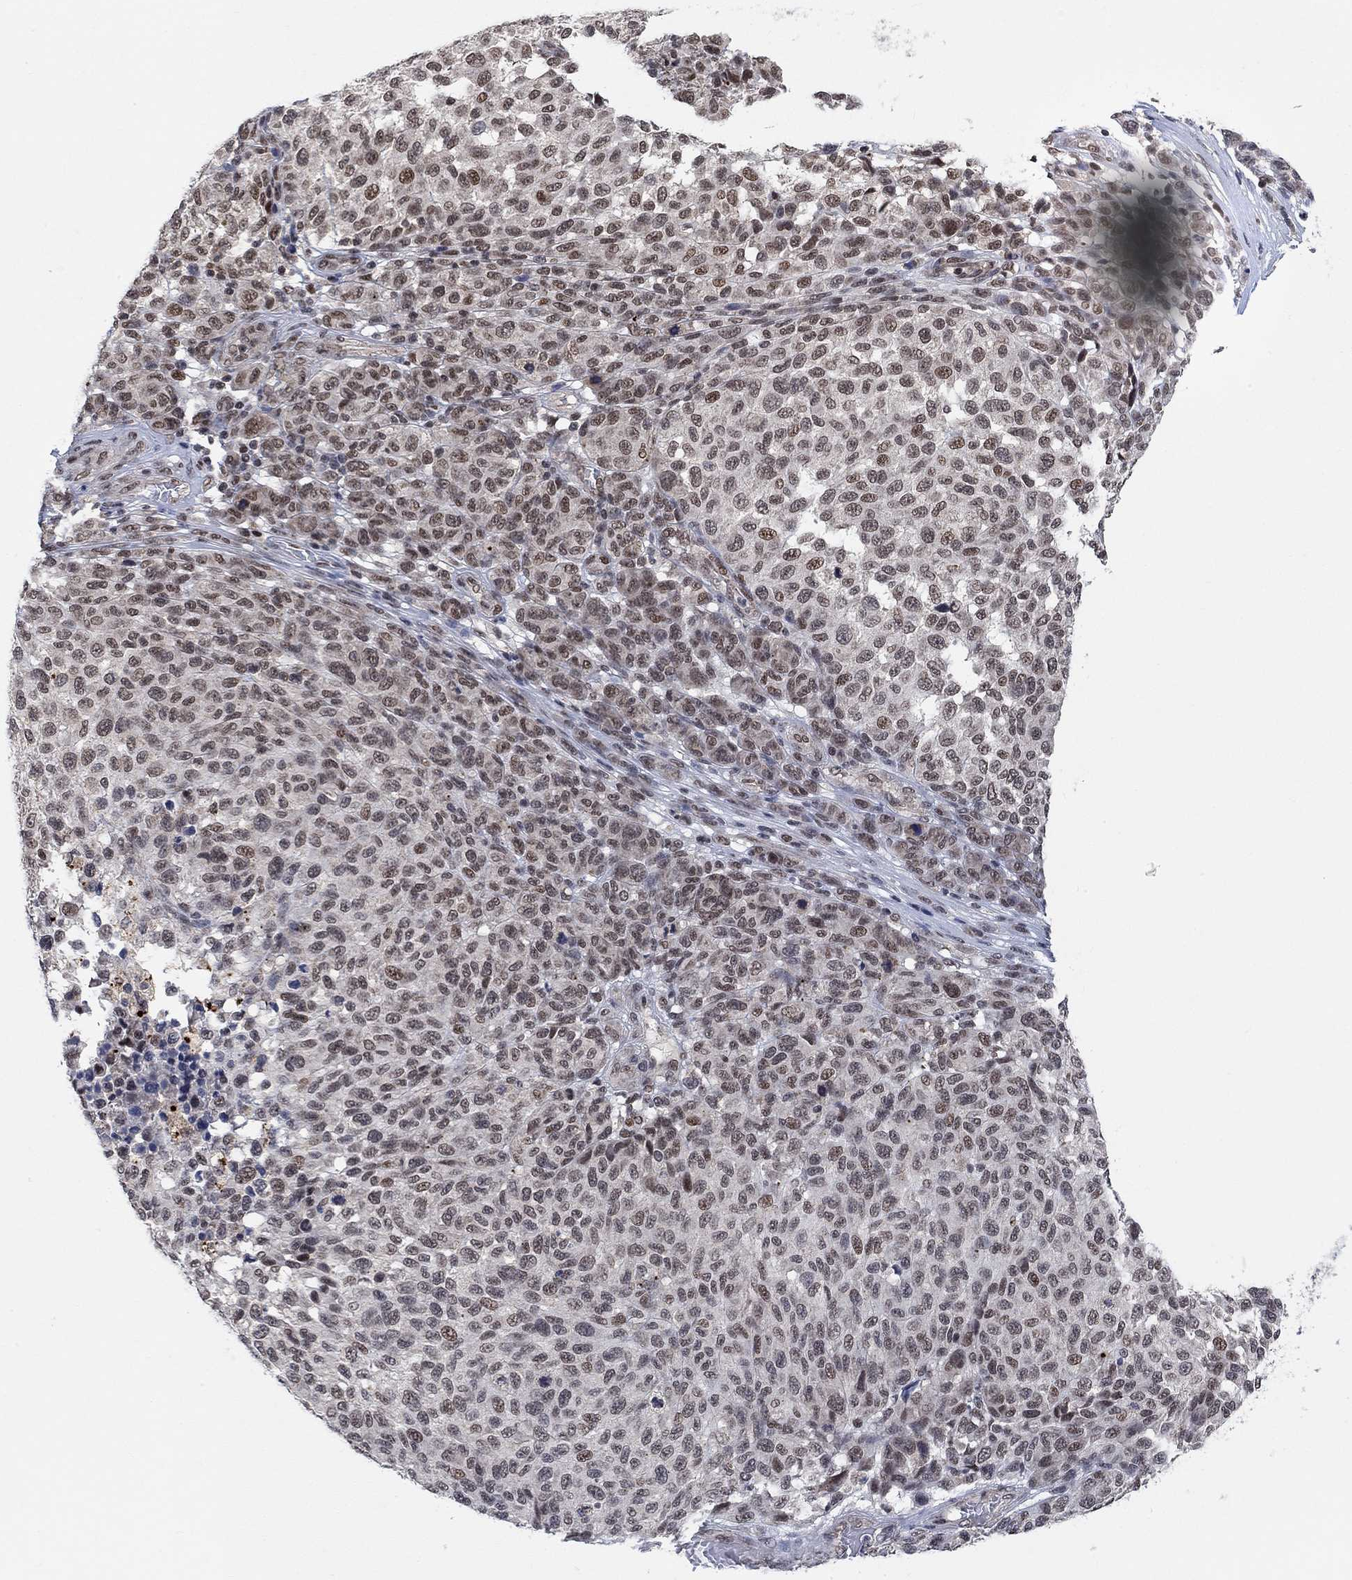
{"staining": {"intensity": "moderate", "quantity": "<25%", "location": "nuclear"}, "tissue": "melanoma", "cell_type": "Tumor cells", "image_type": "cancer", "snomed": [{"axis": "morphology", "description": "Malignant melanoma, NOS"}, {"axis": "topography", "description": "Skin"}], "caption": "Tumor cells demonstrate low levels of moderate nuclear expression in about <25% of cells in human melanoma.", "gene": "THAP8", "patient": {"sex": "male", "age": 59}}